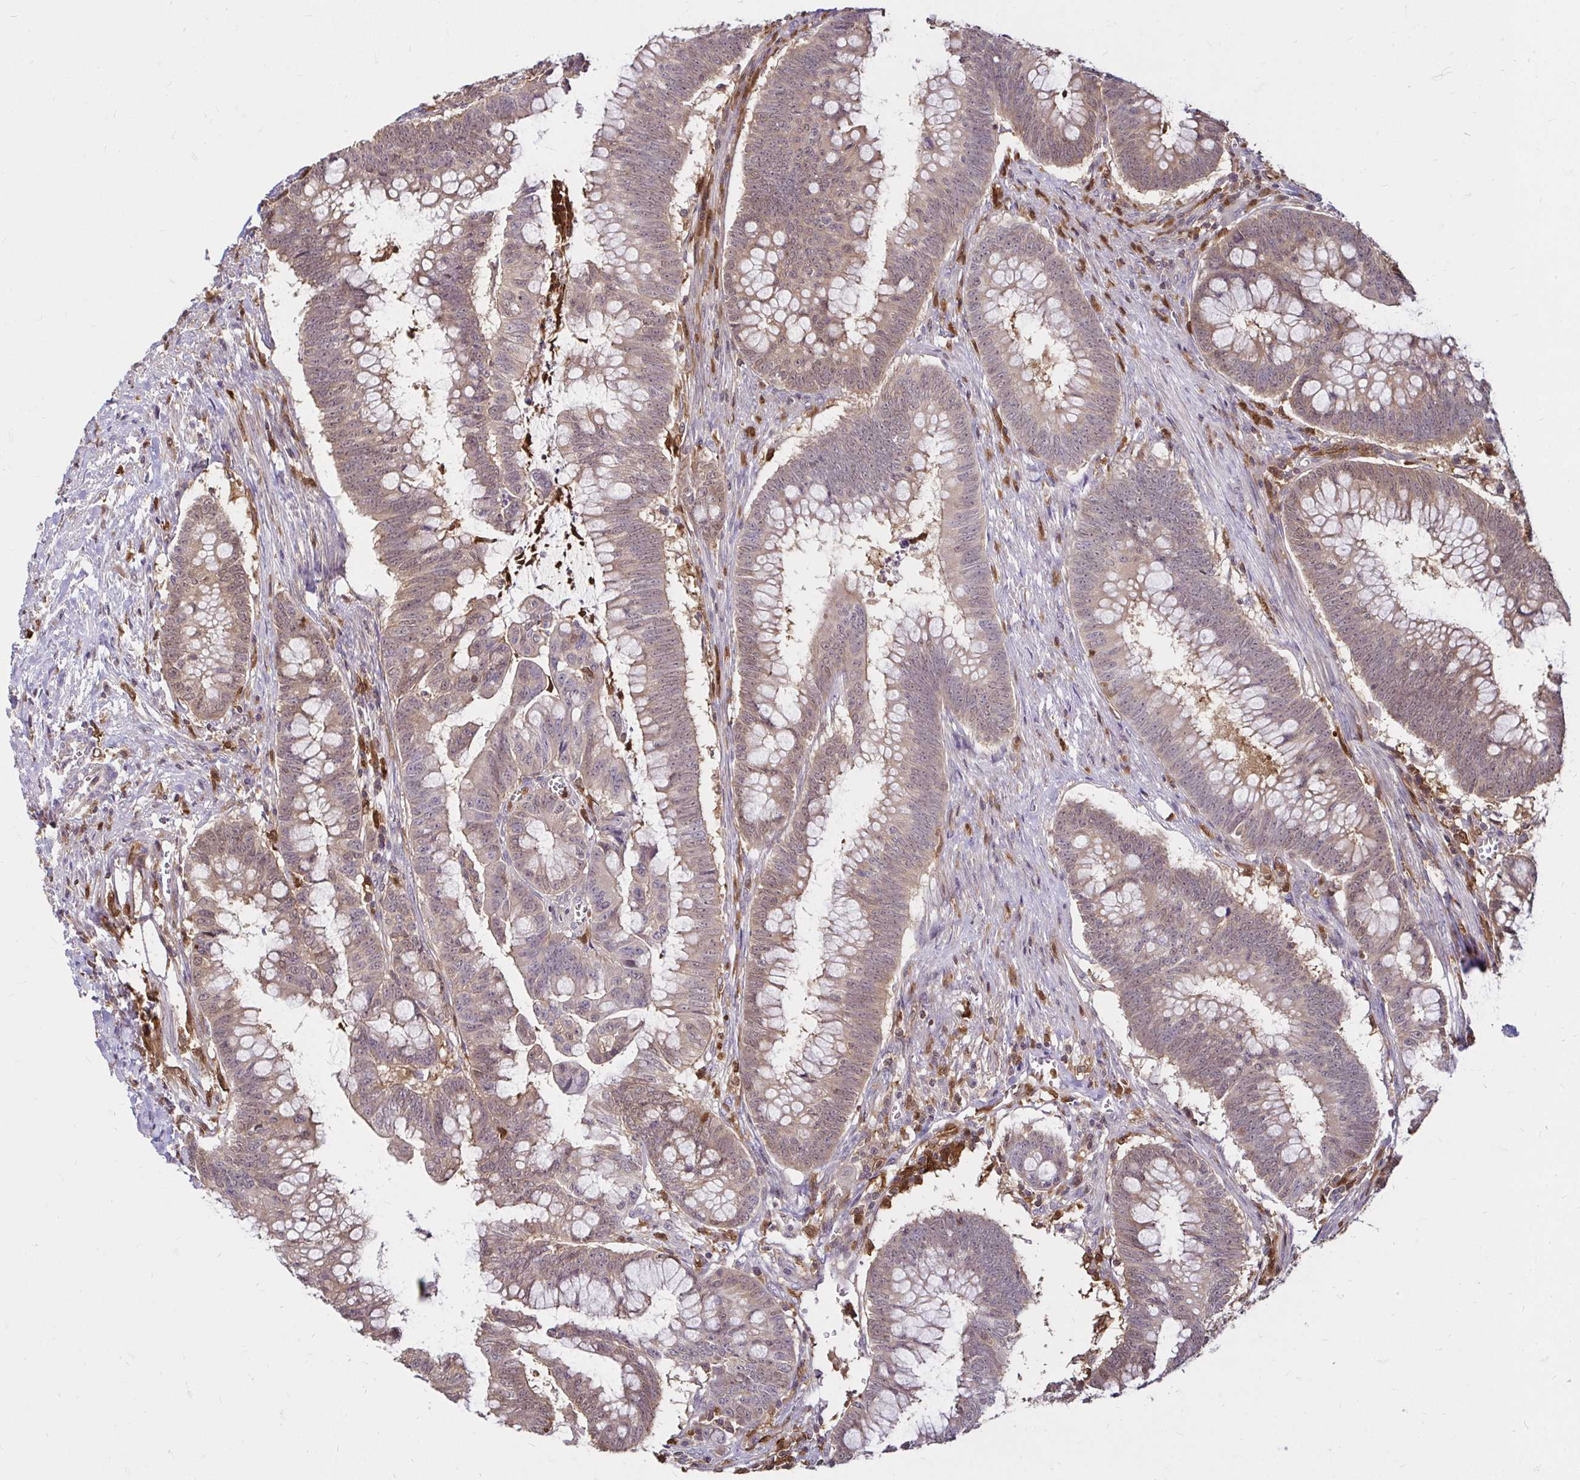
{"staining": {"intensity": "weak", "quantity": "25%-75%", "location": "cytoplasmic/membranous"}, "tissue": "colorectal cancer", "cell_type": "Tumor cells", "image_type": "cancer", "snomed": [{"axis": "morphology", "description": "Adenocarcinoma, NOS"}, {"axis": "topography", "description": "Colon"}], "caption": "The histopathology image shows immunohistochemical staining of colorectal cancer (adenocarcinoma). There is weak cytoplasmic/membranous positivity is seen in approximately 25%-75% of tumor cells. (IHC, brightfield microscopy, high magnification).", "gene": "PYCARD", "patient": {"sex": "male", "age": 62}}